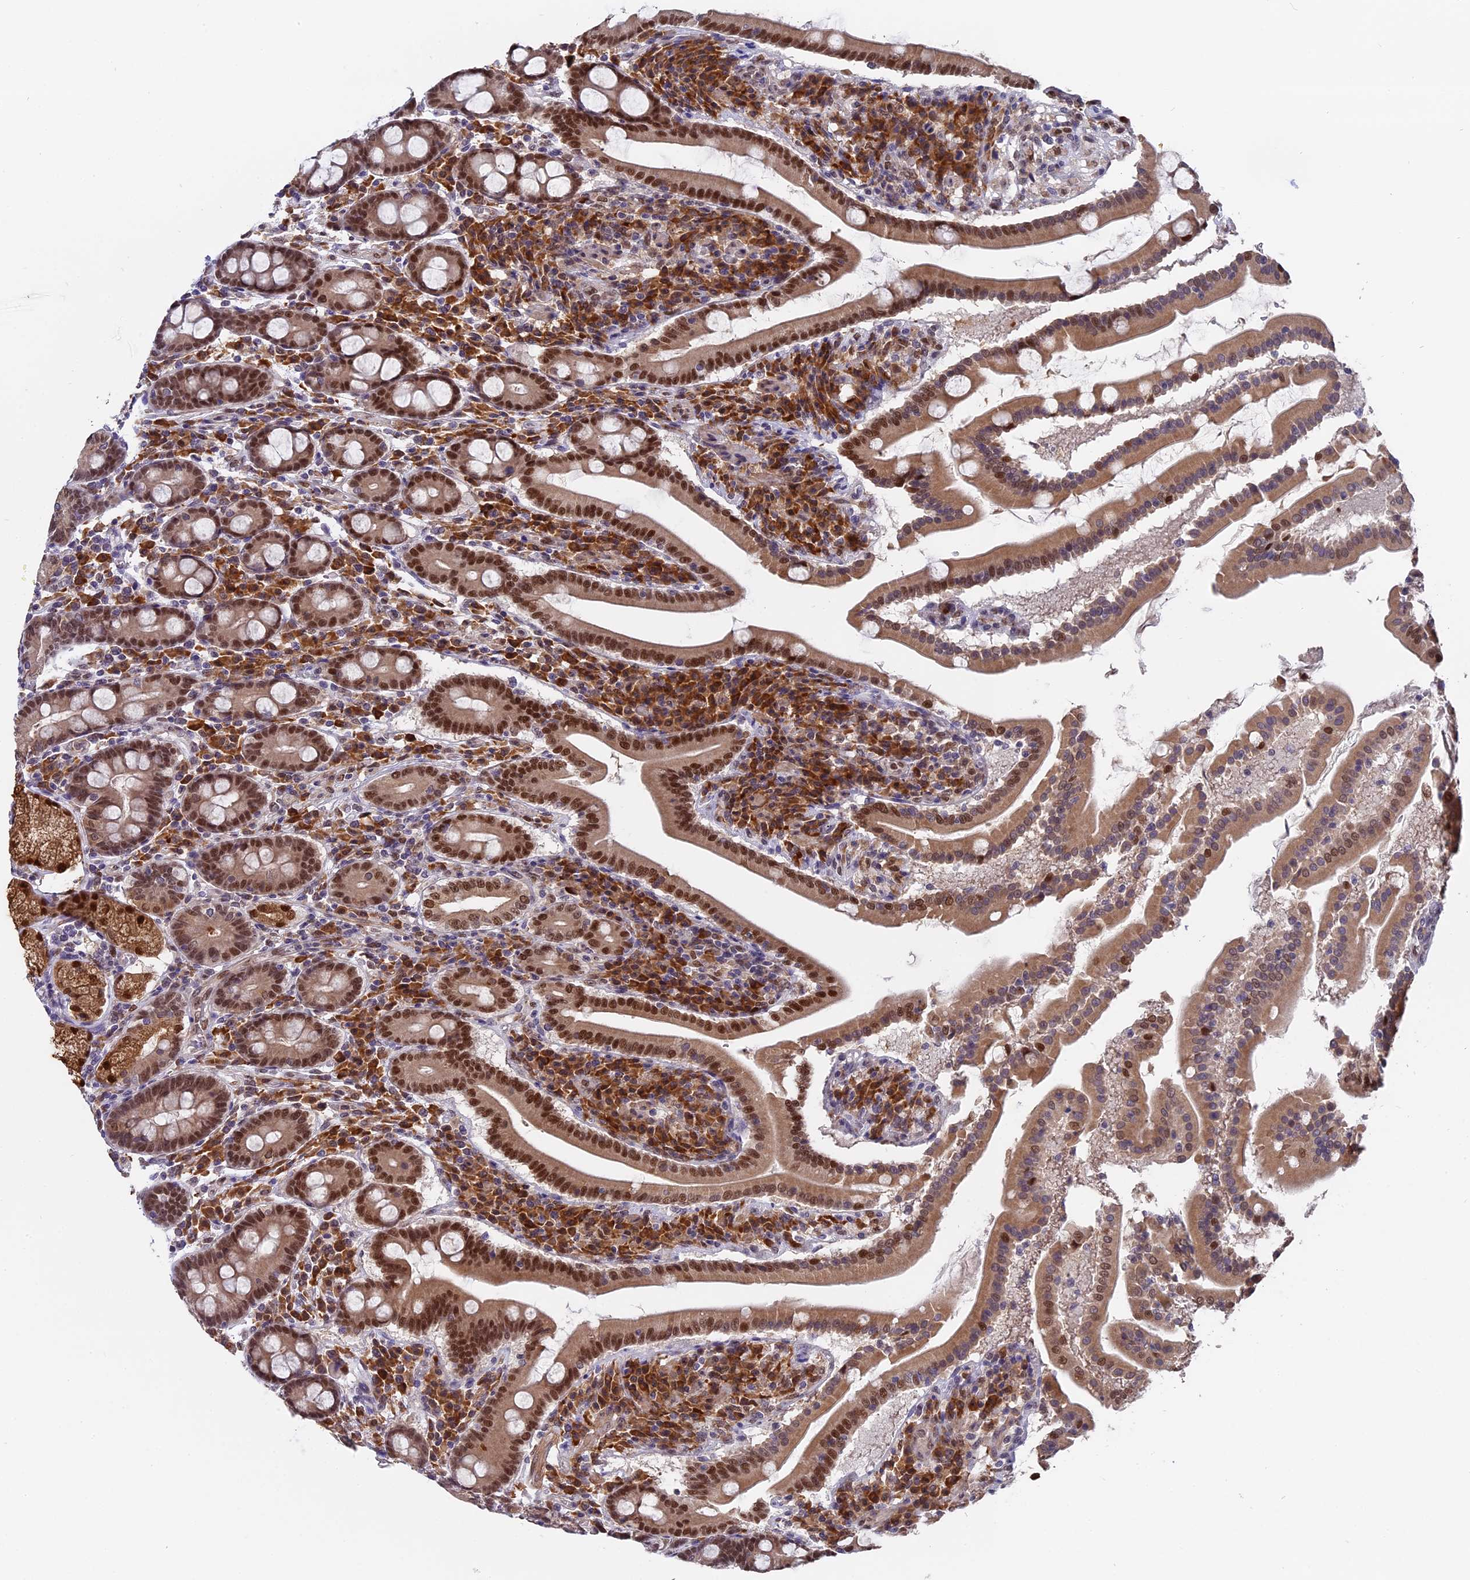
{"staining": {"intensity": "strong", "quantity": ">75%", "location": "cytoplasmic/membranous,nuclear"}, "tissue": "duodenum", "cell_type": "Glandular cells", "image_type": "normal", "snomed": [{"axis": "morphology", "description": "Normal tissue, NOS"}, {"axis": "topography", "description": "Duodenum"}], "caption": "IHC histopathology image of normal human duodenum stained for a protein (brown), which demonstrates high levels of strong cytoplasmic/membranous,nuclear staining in approximately >75% of glandular cells.", "gene": "FAM118B", "patient": {"sex": "male", "age": 50}}